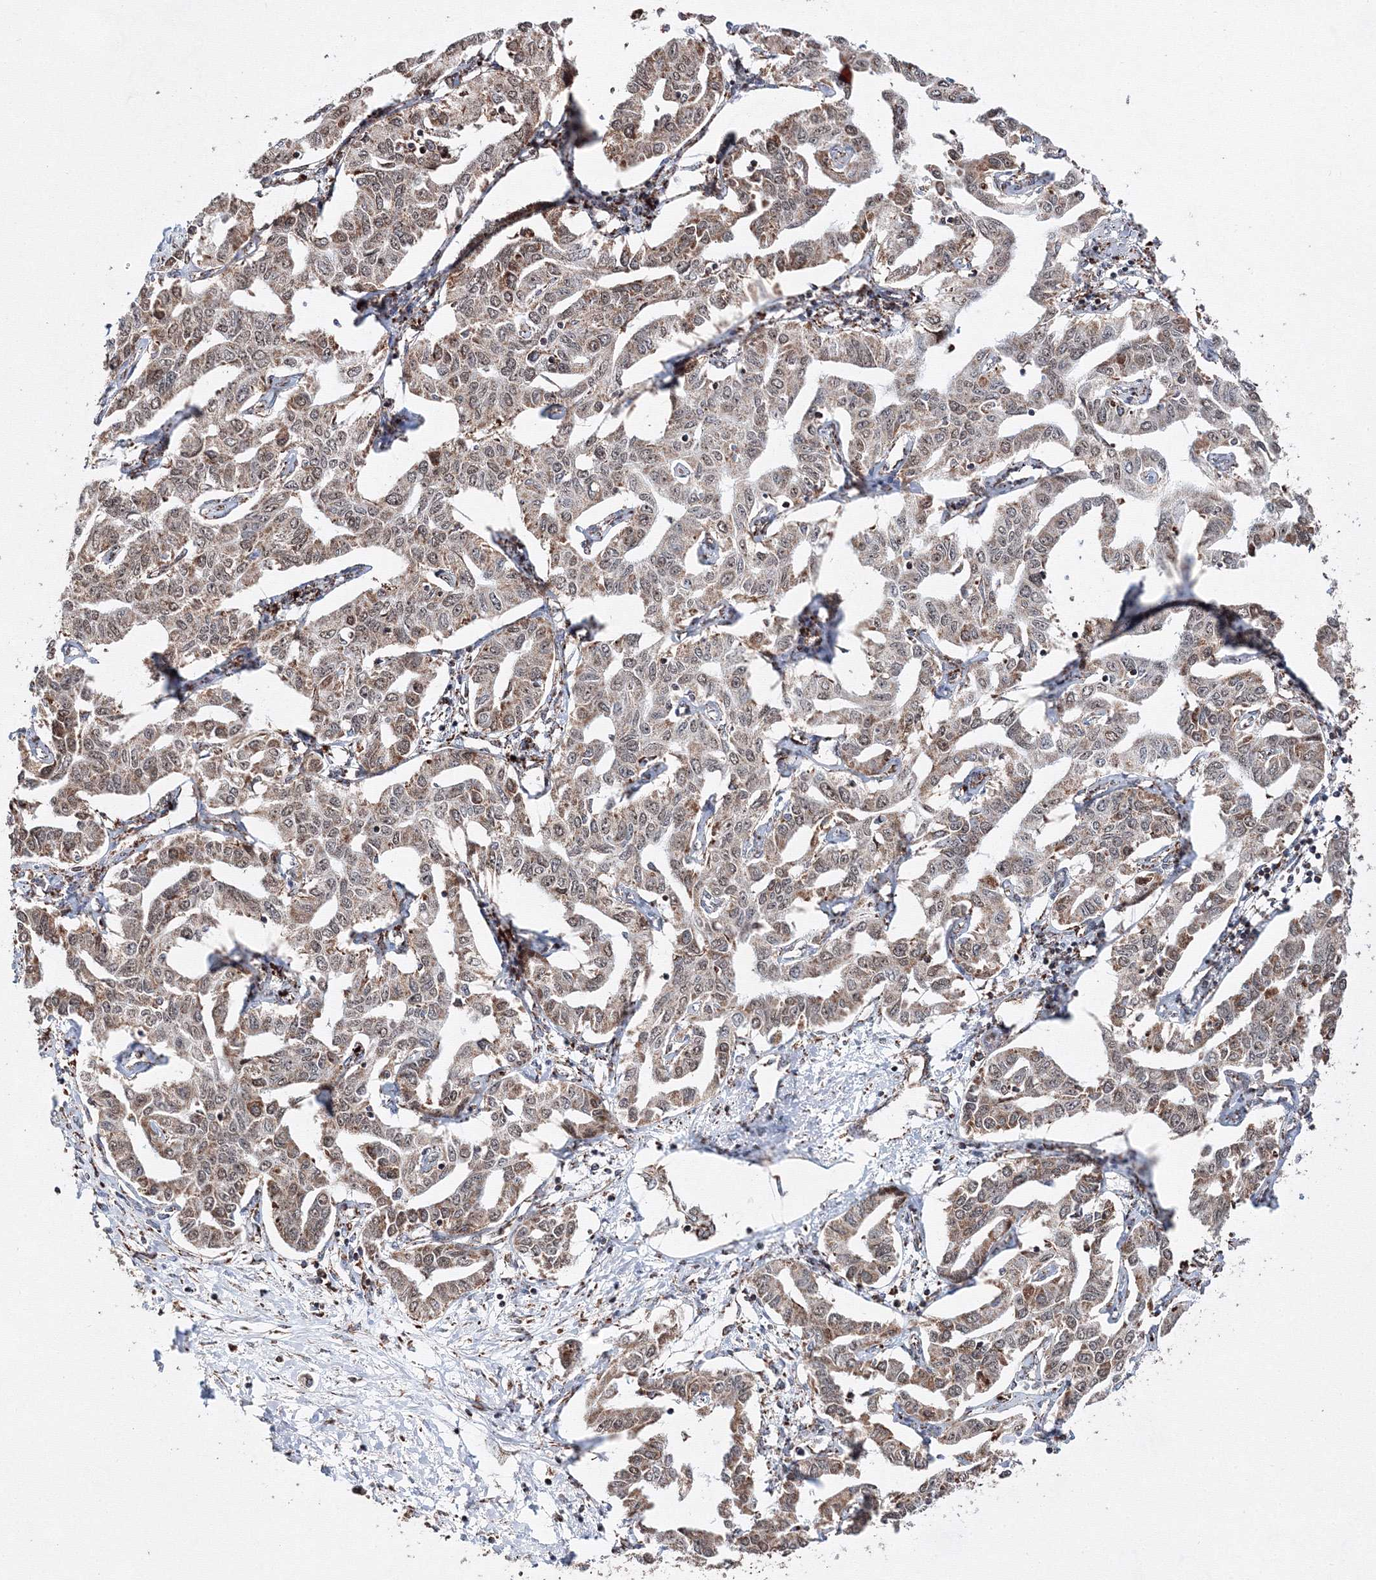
{"staining": {"intensity": "weak", "quantity": ">75%", "location": "cytoplasmic/membranous"}, "tissue": "liver cancer", "cell_type": "Tumor cells", "image_type": "cancer", "snomed": [{"axis": "morphology", "description": "Cholangiocarcinoma"}, {"axis": "topography", "description": "Liver"}], "caption": "Liver cancer stained for a protein (brown) shows weak cytoplasmic/membranous positive staining in about >75% of tumor cells.", "gene": "HADHB", "patient": {"sex": "male", "age": 59}}